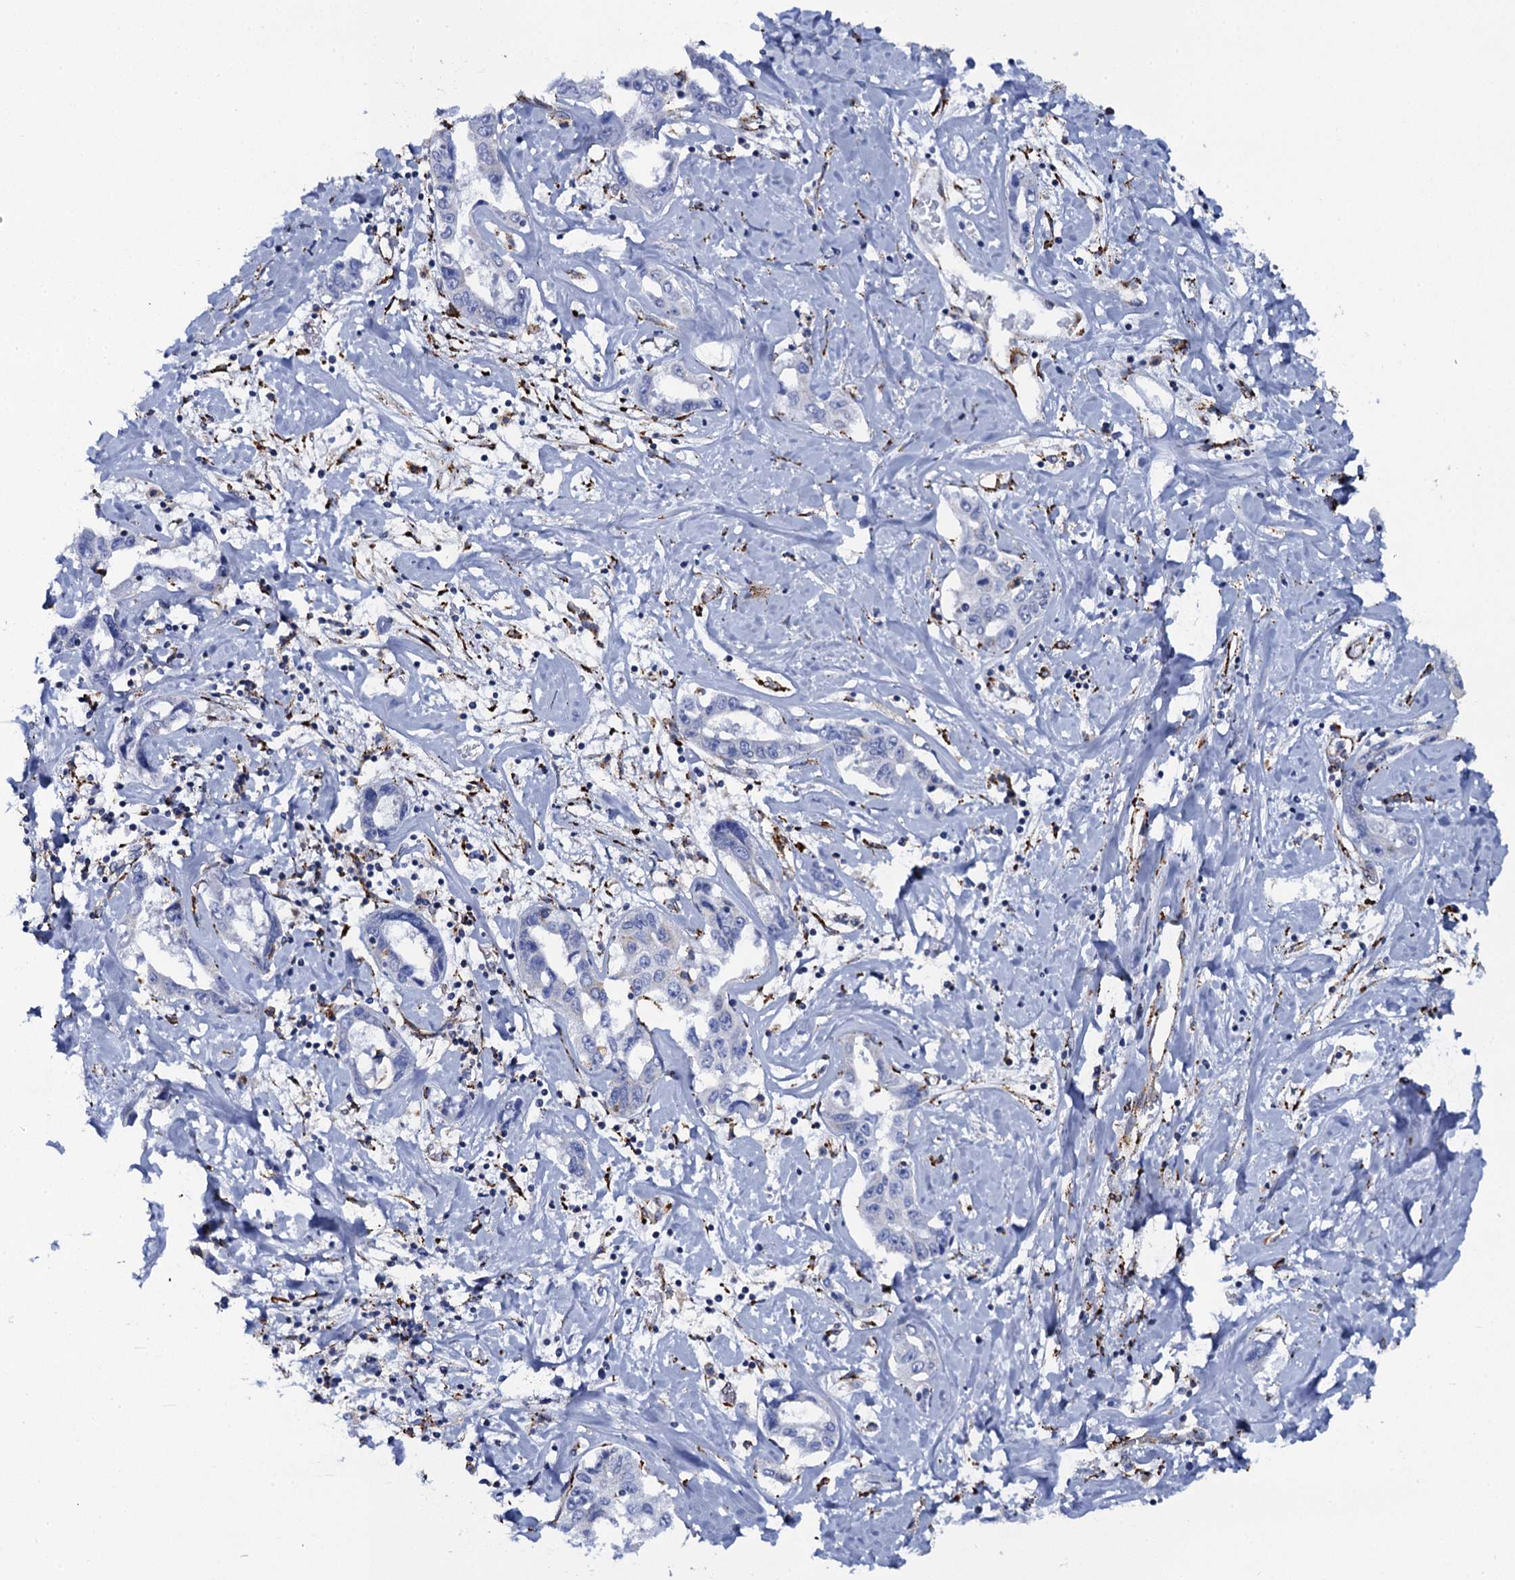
{"staining": {"intensity": "negative", "quantity": "none", "location": "none"}, "tissue": "liver cancer", "cell_type": "Tumor cells", "image_type": "cancer", "snomed": [{"axis": "morphology", "description": "Cholangiocarcinoma"}, {"axis": "topography", "description": "Liver"}], "caption": "The photomicrograph shows no significant expression in tumor cells of liver cancer (cholangiocarcinoma). Nuclei are stained in blue.", "gene": "POGLUT3", "patient": {"sex": "male", "age": 59}}